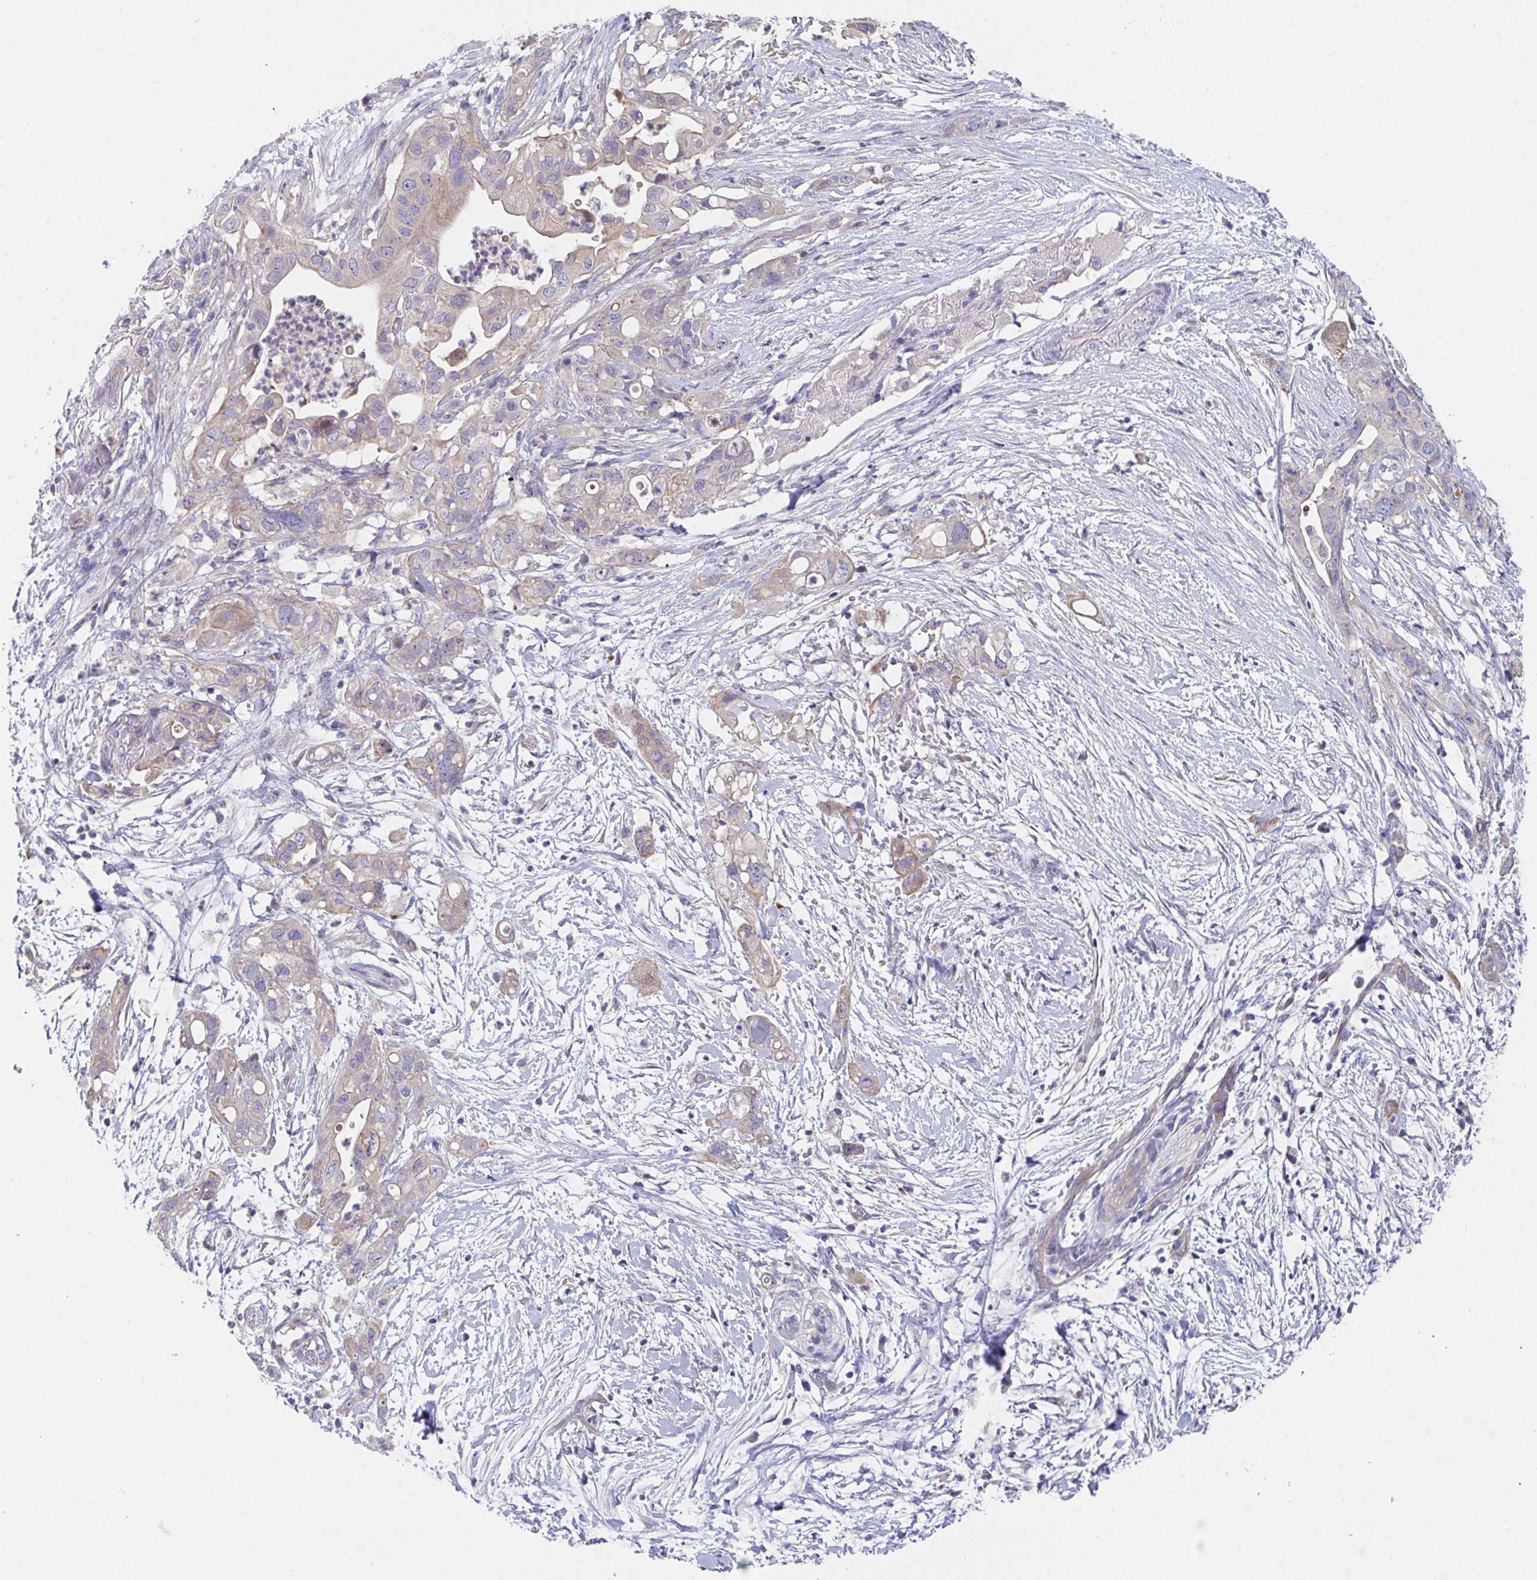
{"staining": {"intensity": "weak", "quantity": "25%-75%", "location": "cytoplasmic/membranous"}, "tissue": "pancreatic cancer", "cell_type": "Tumor cells", "image_type": "cancer", "snomed": [{"axis": "morphology", "description": "Adenocarcinoma, NOS"}, {"axis": "topography", "description": "Pancreas"}], "caption": "Approximately 25%-75% of tumor cells in pancreatic cancer show weak cytoplasmic/membranous protein positivity as visualized by brown immunohistochemical staining.", "gene": "P2RX3", "patient": {"sex": "female", "age": 72}}